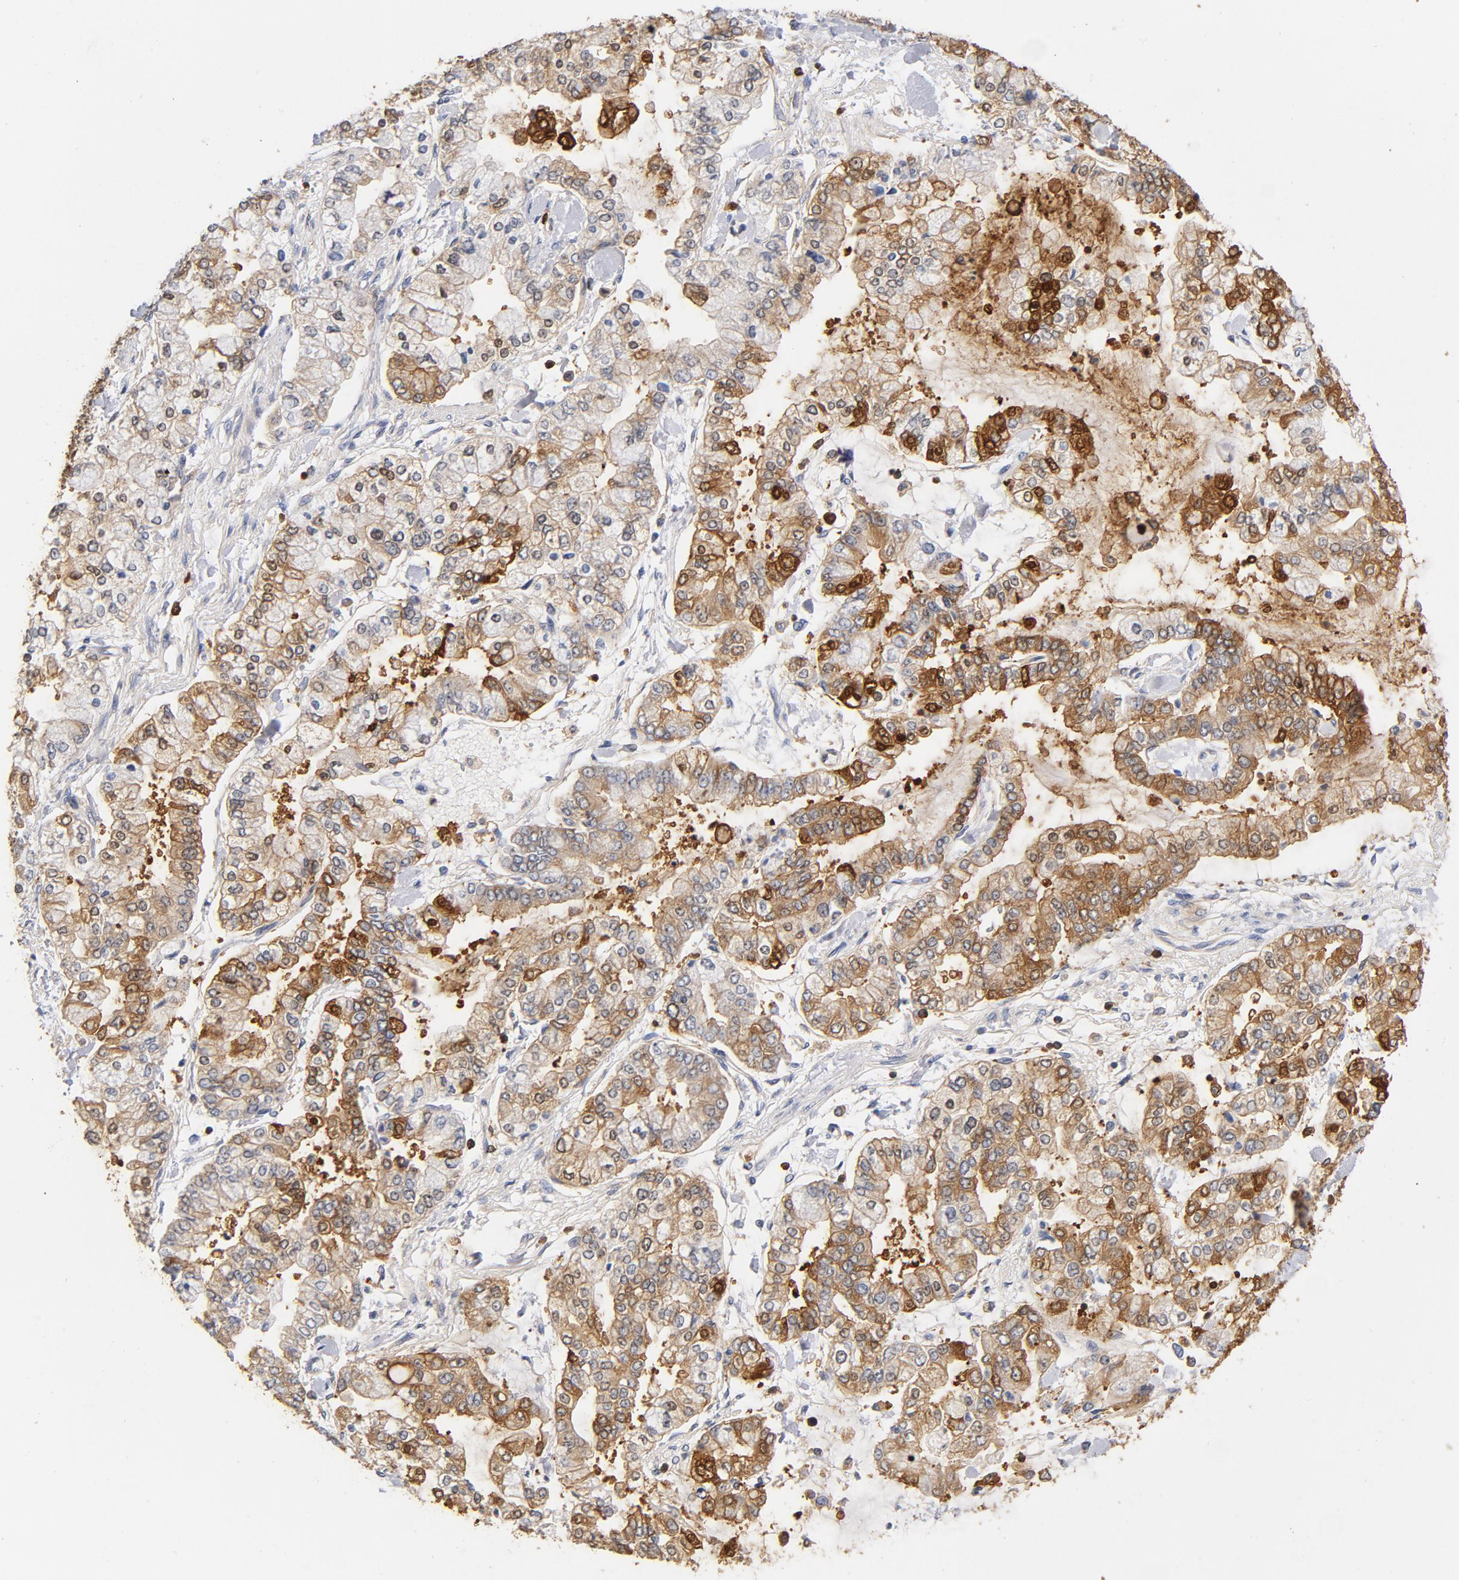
{"staining": {"intensity": "moderate", "quantity": ">75%", "location": "cytoplasmic/membranous"}, "tissue": "stomach cancer", "cell_type": "Tumor cells", "image_type": "cancer", "snomed": [{"axis": "morphology", "description": "Normal tissue, NOS"}, {"axis": "morphology", "description": "Adenocarcinoma, NOS"}, {"axis": "topography", "description": "Stomach, upper"}, {"axis": "topography", "description": "Stomach"}], "caption": "Human stomach cancer stained with a brown dye shows moderate cytoplasmic/membranous positive positivity in approximately >75% of tumor cells.", "gene": "EZR", "patient": {"sex": "male", "age": 76}}